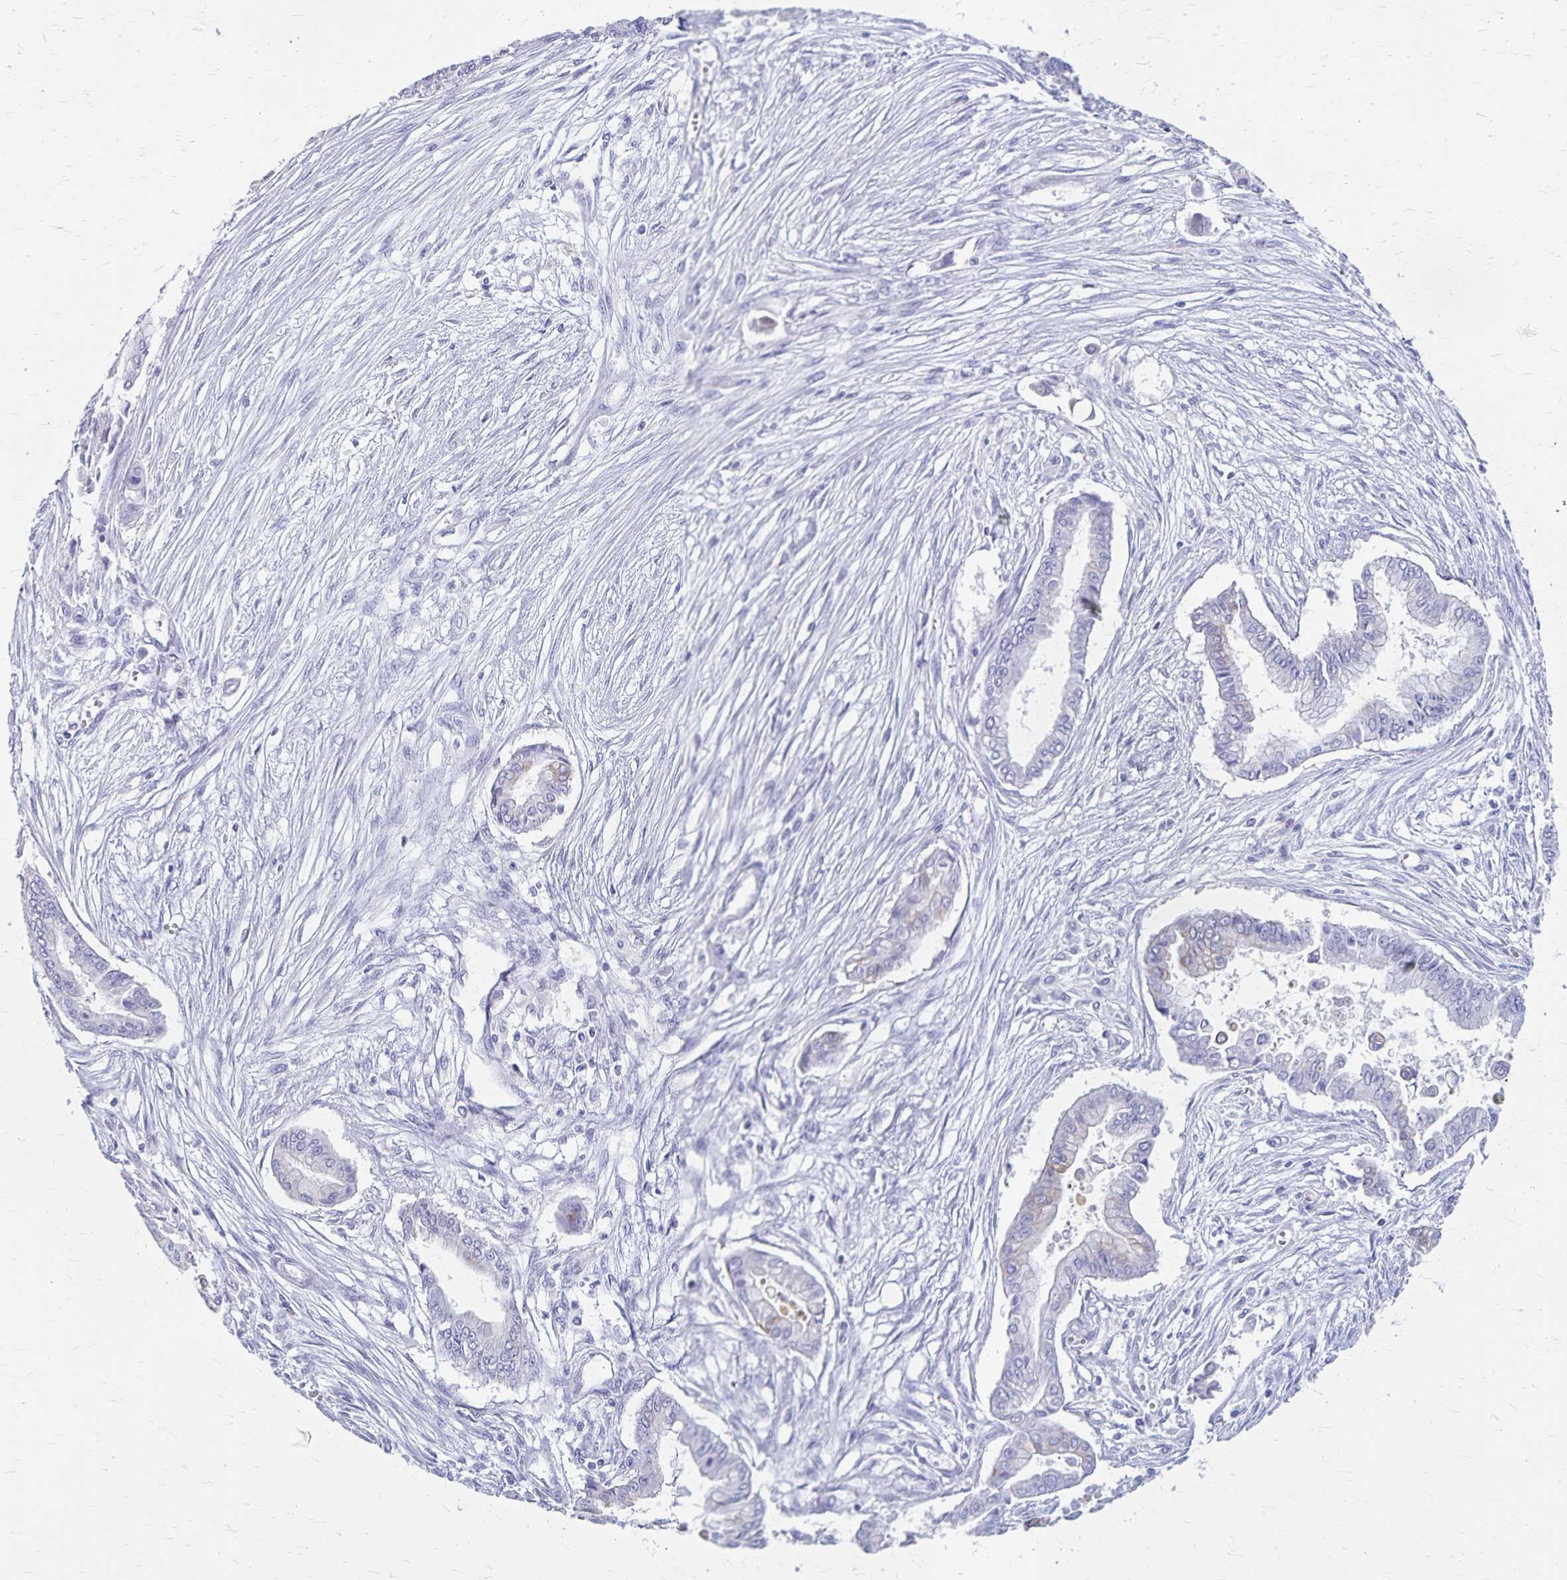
{"staining": {"intensity": "negative", "quantity": "none", "location": "none"}, "tissue": "pancreatic cancer", "cell_type": "Tumor cells", "image_type": "cancer", "snomed": [{"axis": "morphology", "description": "Adenocarcinoma, NOS"}, {"axis": "topography", "description": "Pancreas"}], "caption": "An IHC image of adenocarcinoma (pancreatic) is shown. There is no staining in tumor cells of adenocarcinoma (pancreatic). (DAB immunohistochemistry with hematoxylin counter stain).", "gene": "GPBAR1", "patient": {"sex": "female", "age": 68}}